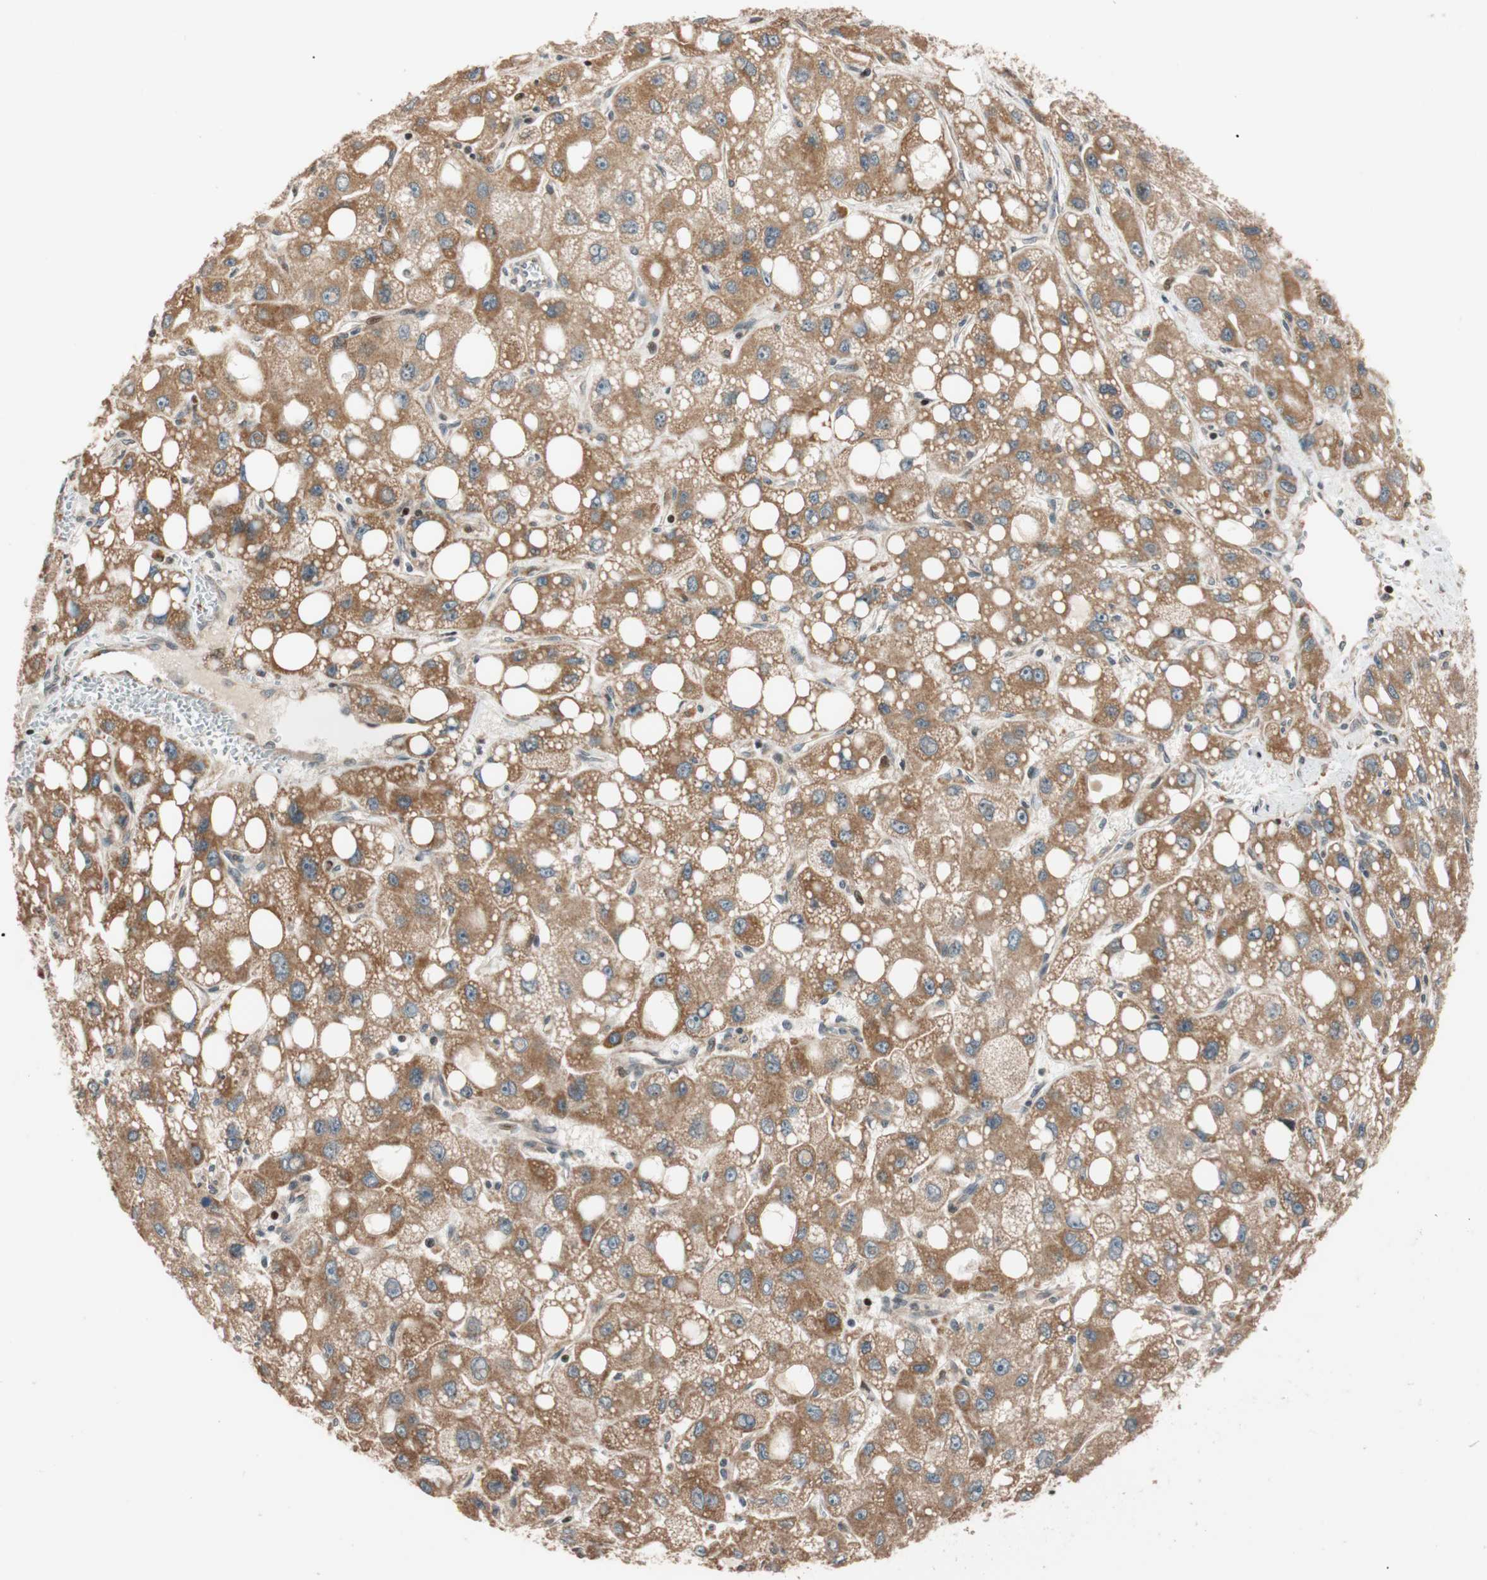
{"staining": {"intensity": "moderate", "quantity": ">75%", "location": "cytoplasmic/membranous"}, "tissue": "liver cancer", "cell_type": "Tumor cells", "image_type": "cancer", "snomed": [{"axis": "morphology", "description": "Carcinoma, Hepatocellular, NOS"}, {"axis": "topography", "description": "Liver"}], "caption": "Immunohistochemical staining of human liver cancer shows medium levels of moderate cytoplasmic/membranous protein positivity in about >75% of tumor cells.", "gene": "HECW1", "patient": {"sex": "male", "age": 55}}